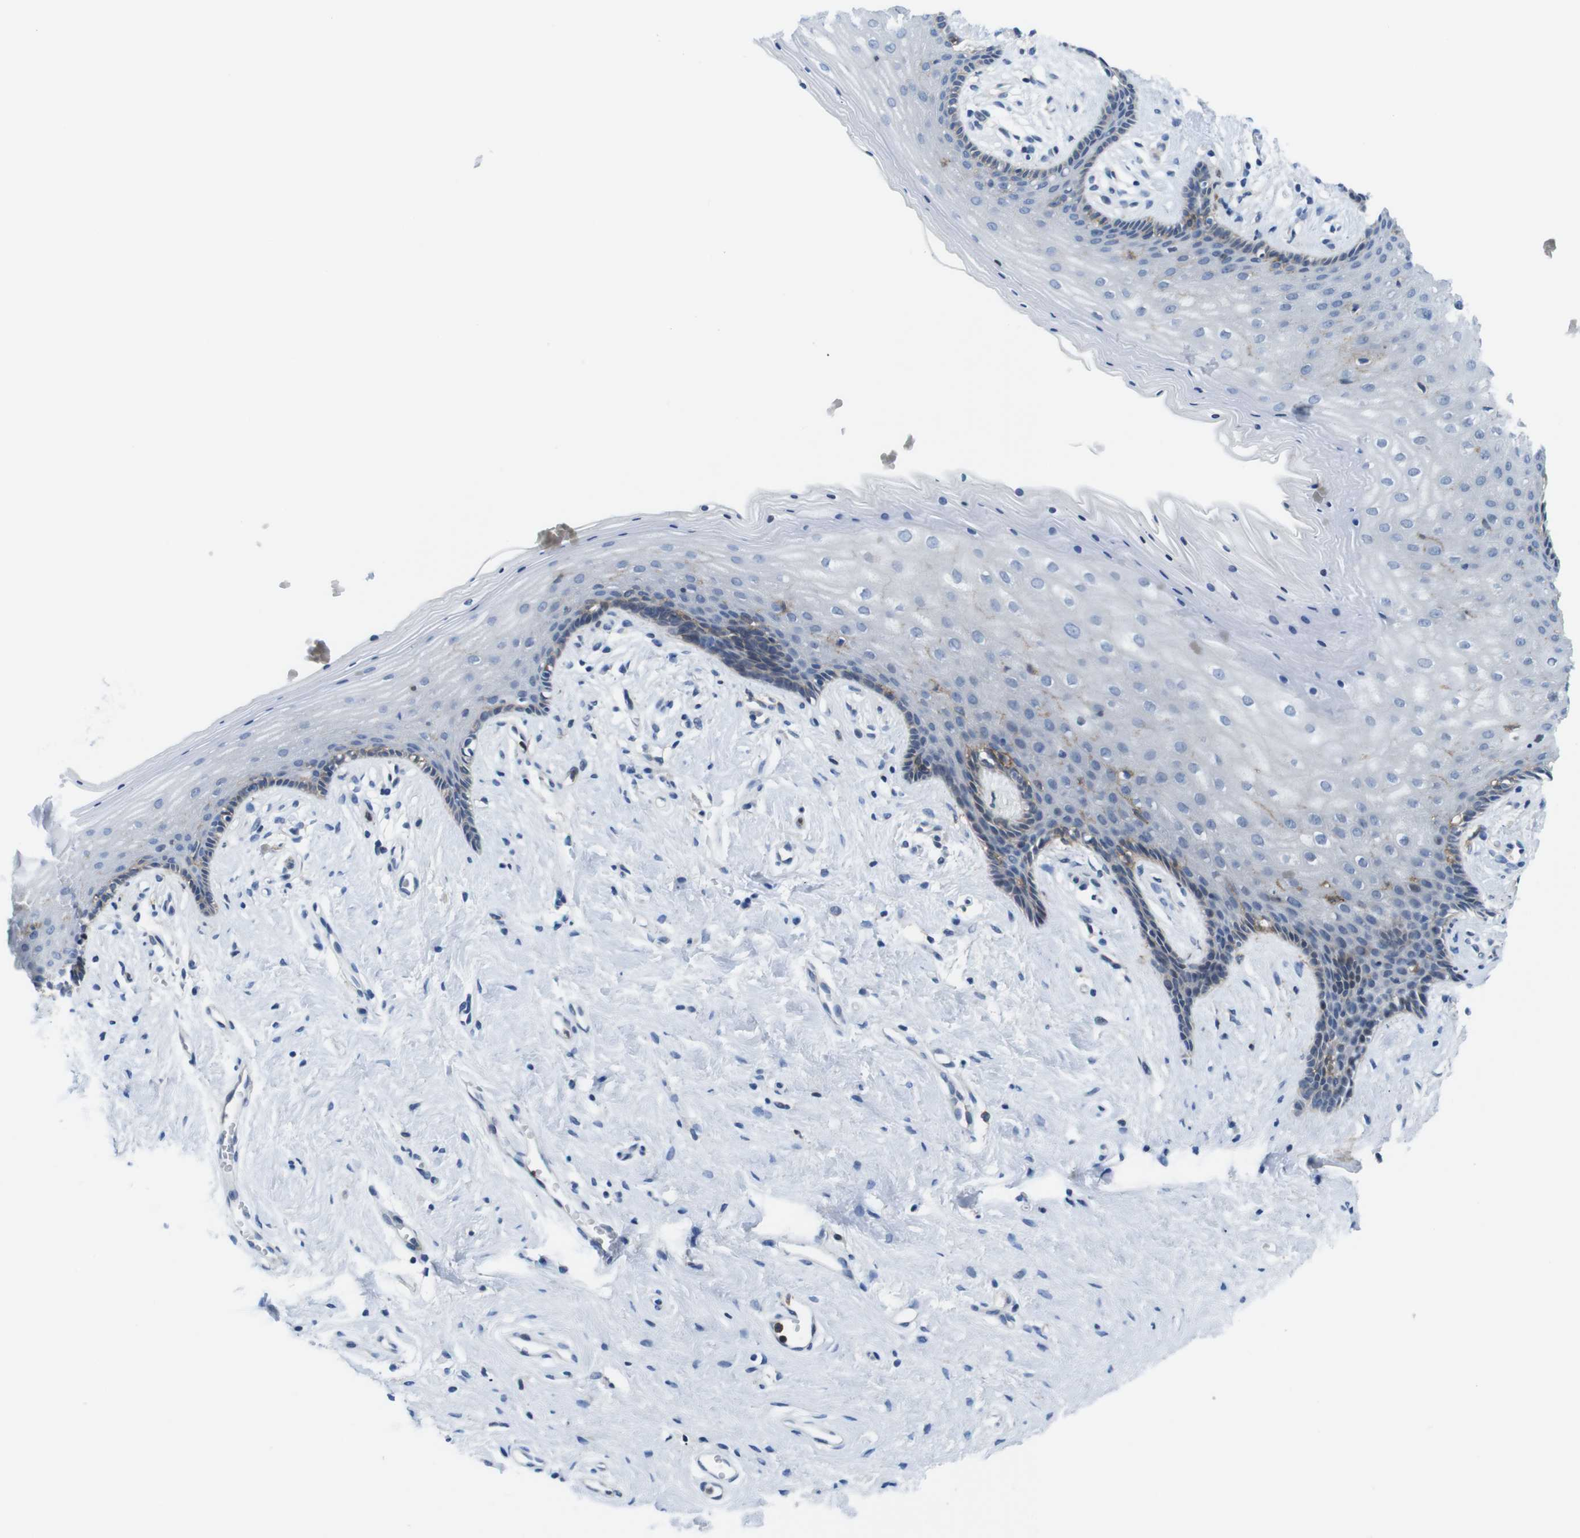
{"staining": {"intensity": "weak", "quantity": "<25%", "location": "cytoplasmic/membranous"}, "tissue": "vagina", "cell_type": "Squamous epithelial cells", "image_type": "normal", "snomed": [{"axis": "morphology", "description": "Normal tissue, NOS"}, {"axis": "topography", "description": "Vagina"}], "caption": "Unremarkable vagina was stained to show a protein in brown. There is no significant staining in squamous epithelial cells. The staining is performed using DAB (3,3'-diaminobenzidine) brown chromogen with nuclei counter-stained in using hematoxylin.", "gene": "CD300C", "patient": {"sex": "female", "age": 44}}